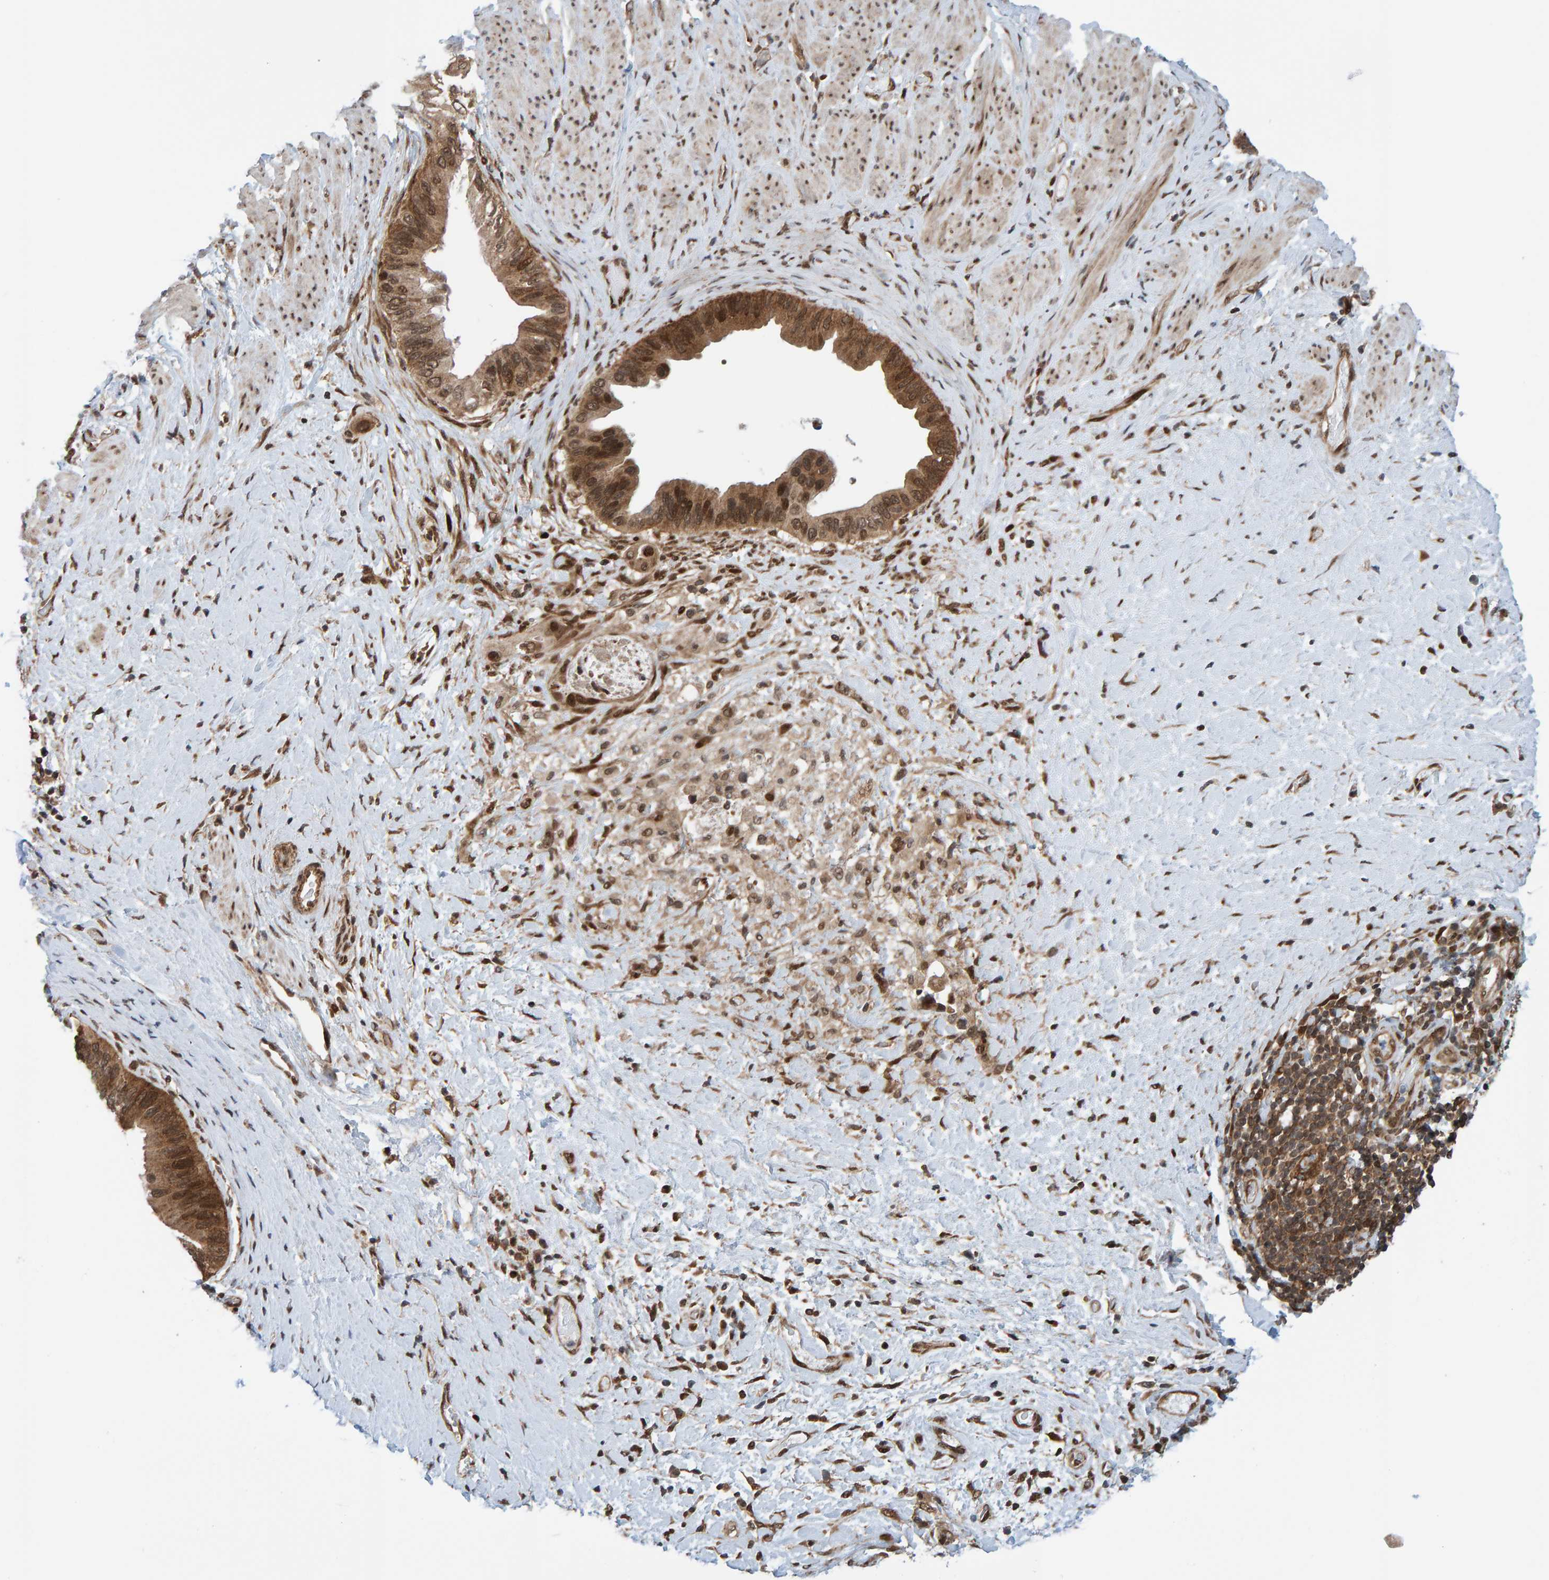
{"staining": {"intensity": "moderate", "quantity": ">75%", "location": "cytoplasmic/membranous,nuclear"}, "tissue": "pancreatic cancer", "cell_type": "Tumor cells", "image_type": "cancer", "snomed": [{"axis": "morphology", "description": "Adenocarcinoma, NOS"}, {"axis": "topography", "description": "Pancreas"}], "caption": "The micrograph reveals immunohistochemical staining of pancreatic cancer. There is moderate cytoplasmic/membranous and nuclear expression is present in about >75% of tumor cells.", "gene": "ZNF366", "patient": {"sex": "female", "age": 56}}